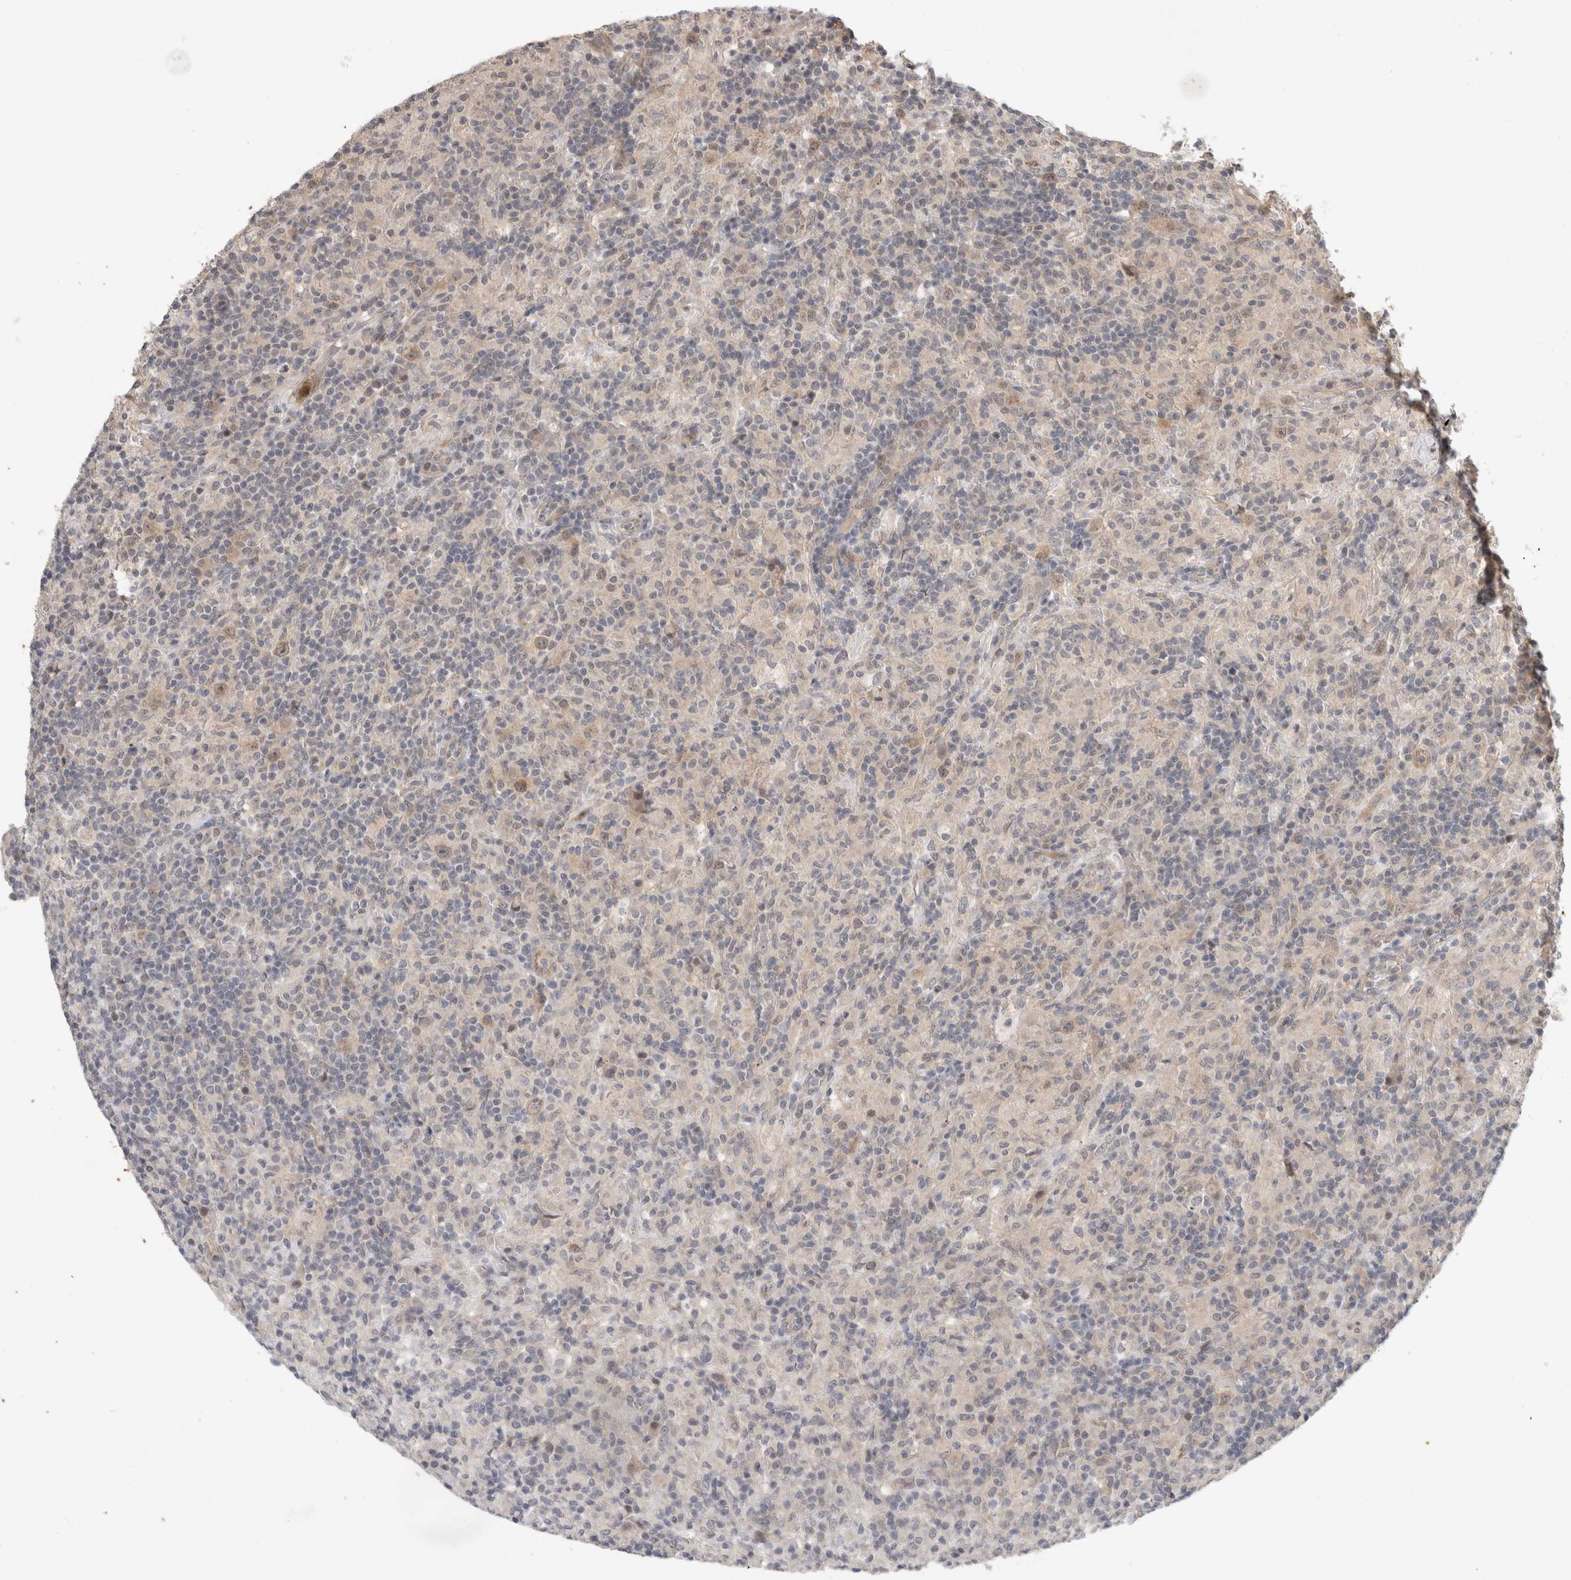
{"staining": {"intensity": "weak", "quantity": ">75%", "location": "cytoplasmic/membranous"}, "tissue": "lymphoma", "cell_type": "Tumor cells", "image_type": "cancer", "snomed": [{"axis": "morphology", "description": "Hodgkin's disease, NOS"}, {"axis": "topography", "description": "Lymph node"}], "caption": "Brown immunohistochemical staining in human Hodgkin's disease shows weak cytoplasmic/membranous positivity in approximately >75% of tumor cells. Nuclei are stained in blue.", "gene": "CRISPLD1", "patient": {"sex": "male", "age": 70}}